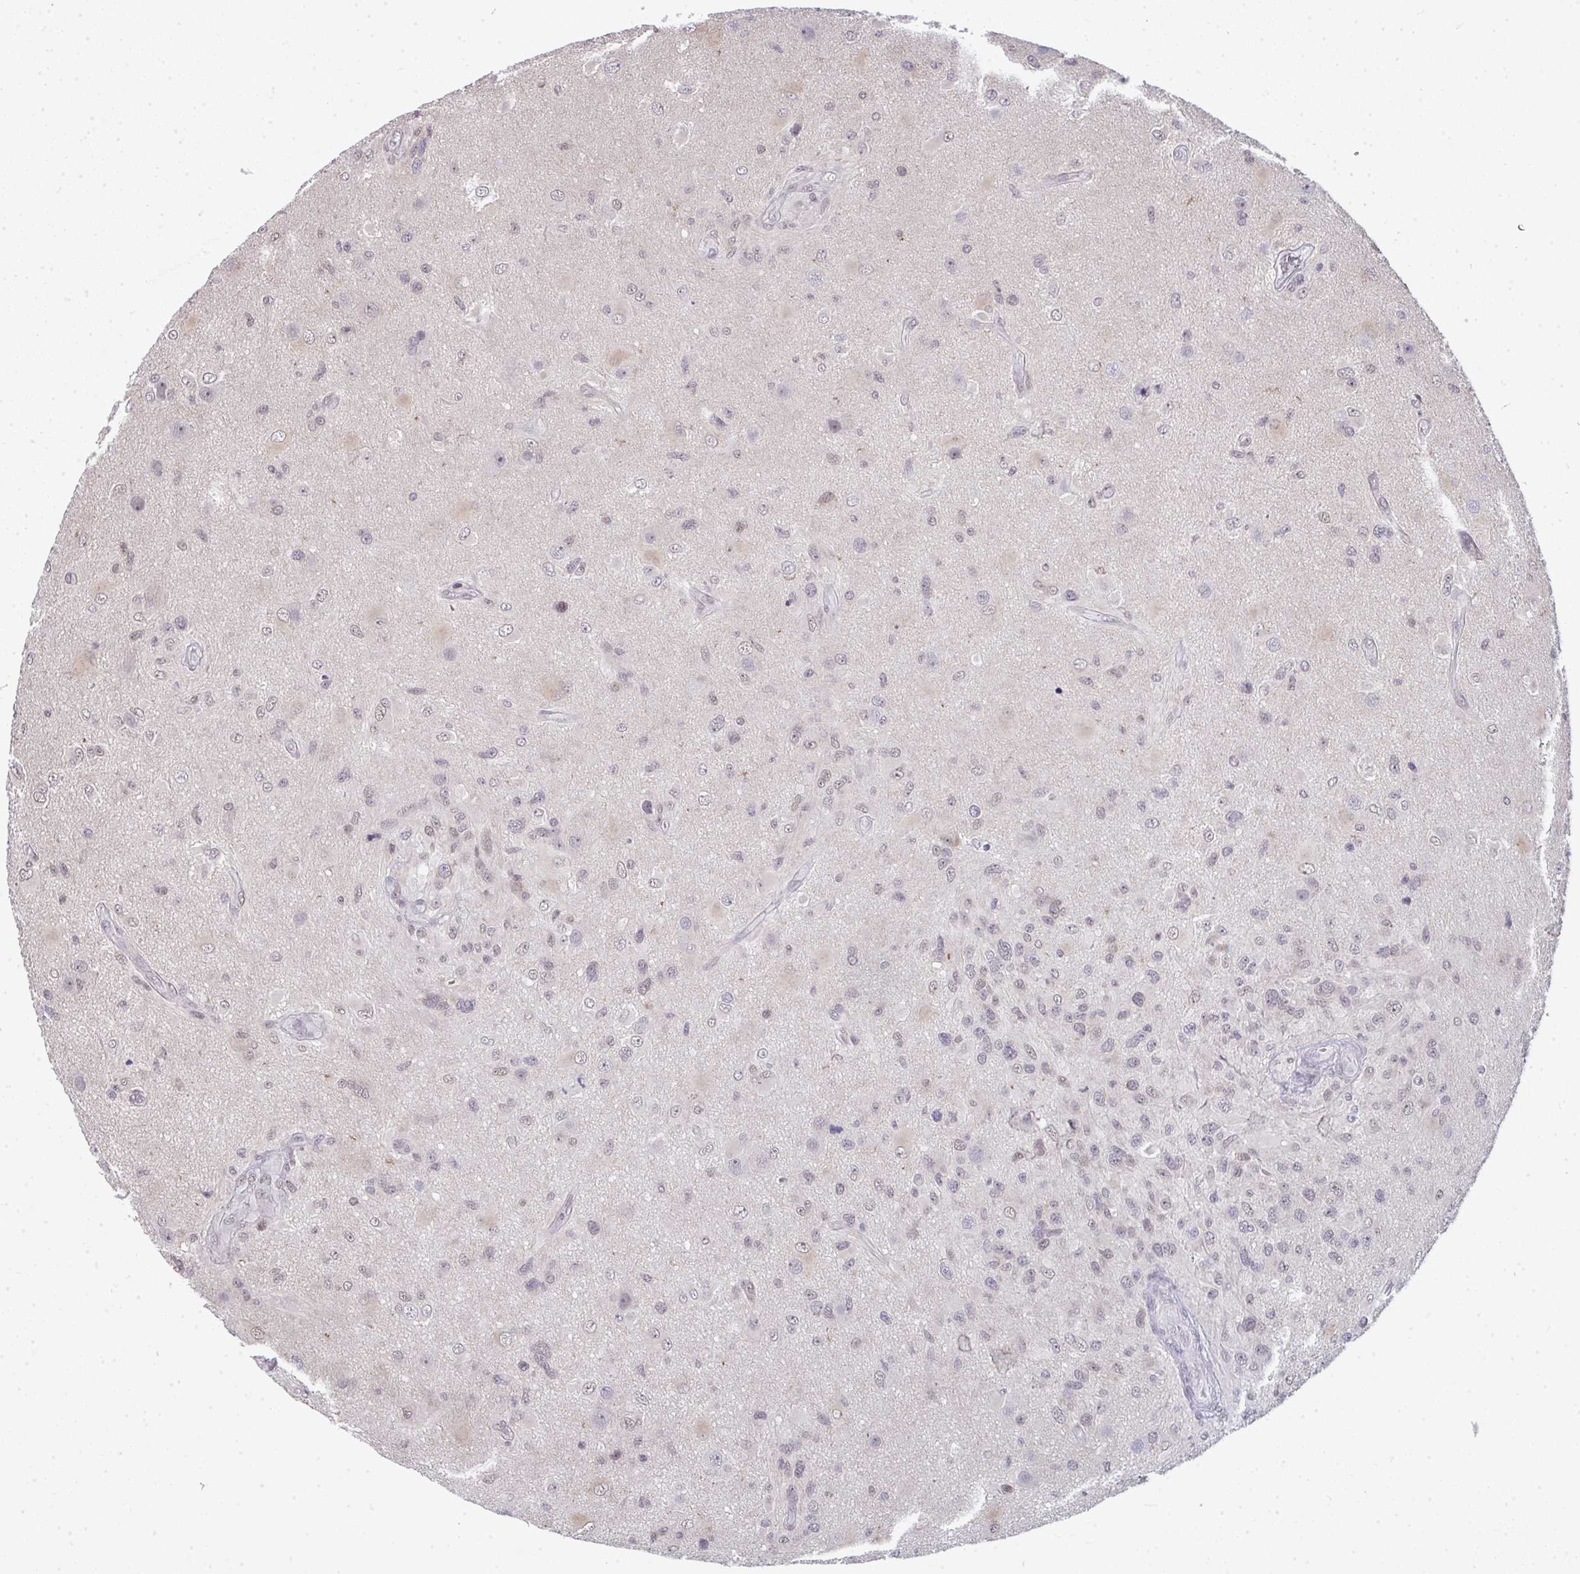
{"staining": {"intensity": "weak", "quantity": "<25%", "location": "nuclear"}, "tissue": "glioma", "cell_type": "Tumor cells", "image_type": "cancer", "snomed": [{"axis": "morphology", "description": "Glioma, malignant, High grade"}, {"axis": "topography", "description": "Brain"}], "caption": "The immunohistochemistry photomicrograph has no significant staining in tumor cells of malignant glioma (high-grade) tissue.", "gene": "ATF1", "patient": {"sex": "male", "age": 53}}